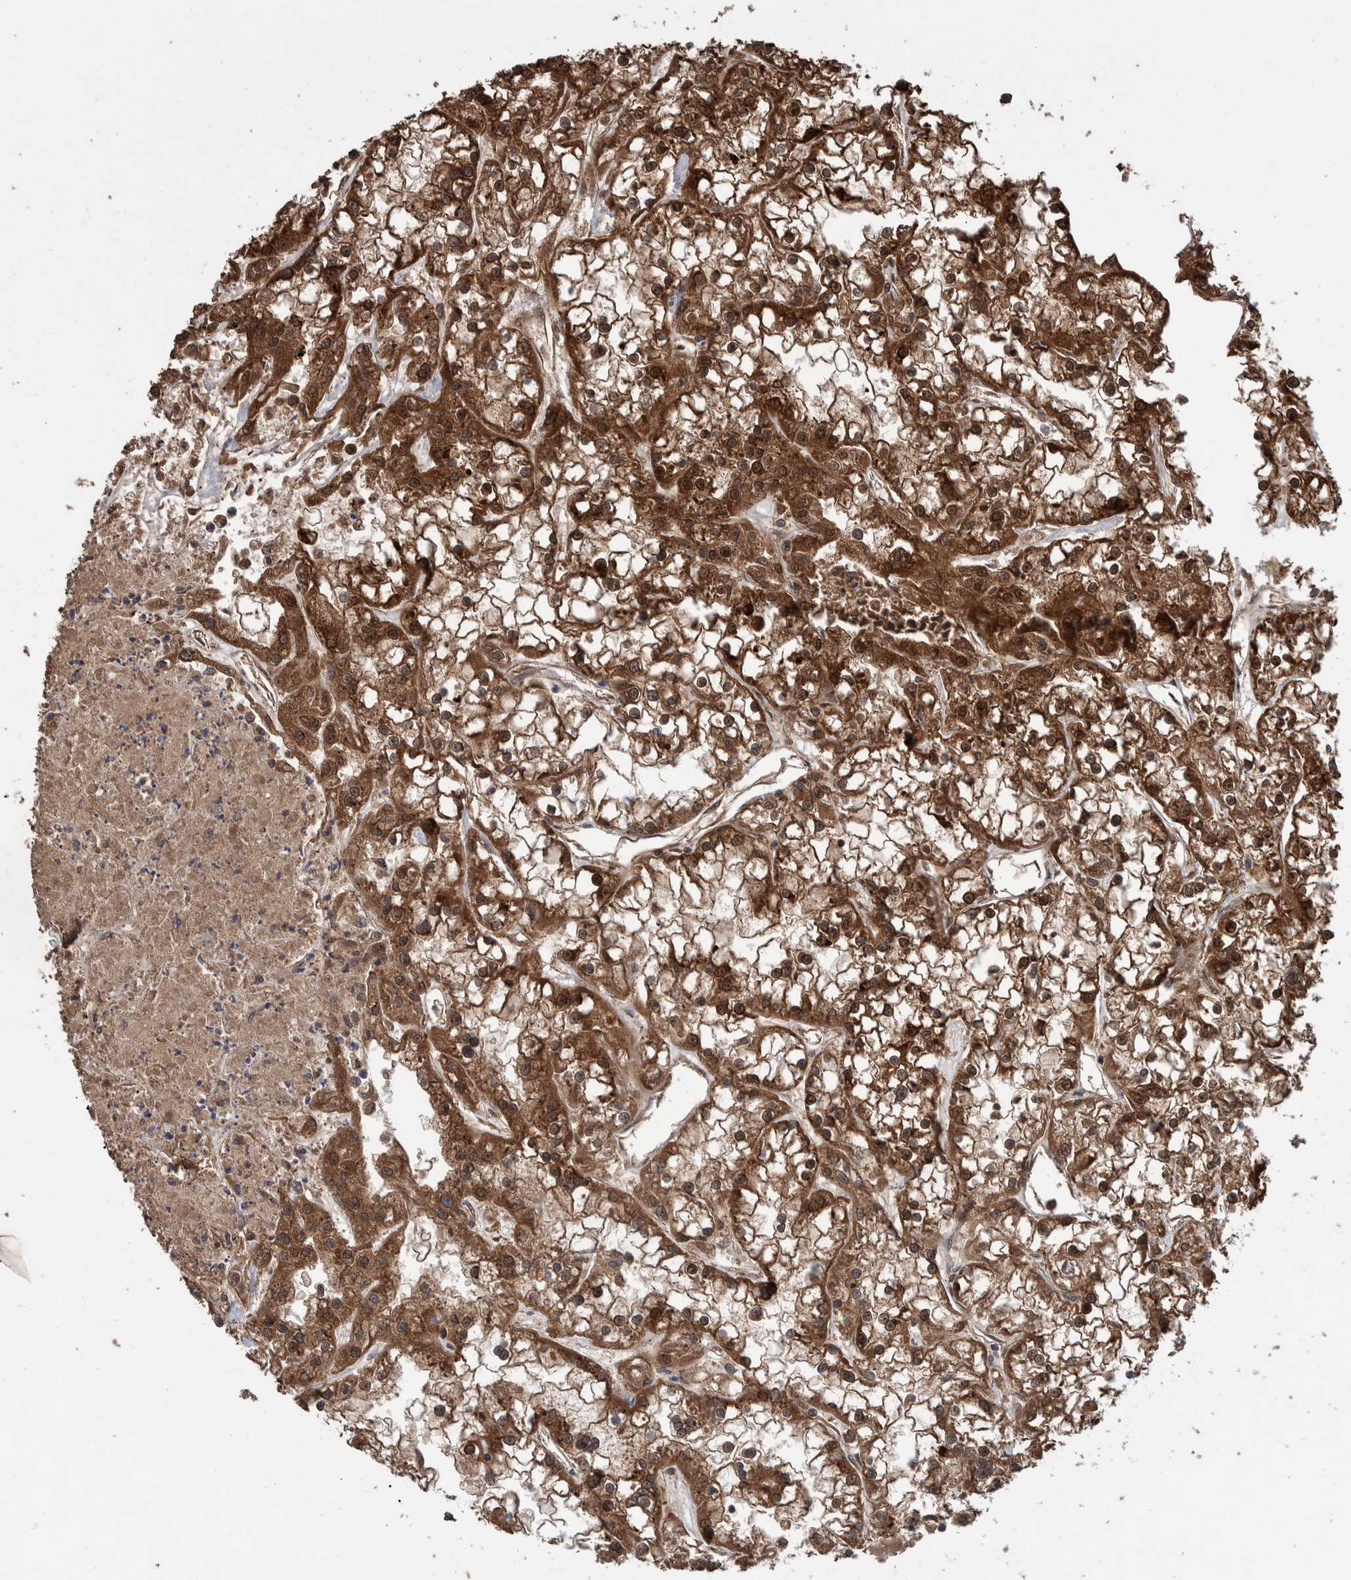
{"staining": {"intensity": "strong", "quantity": ">75%", "location": "cytoplasmic/membranous"}, "tissue": "renal cancer", "cell_type": "Tumor cells", "image_type": "cancer", "snomed": [{"axis": "morphology", "description": "Adenocarcinoma, NOS"}, {"axis": "topography", "description": "Kidney"}], "caption": "Immunohistochemistry (IHC) of renal cancer reveals high levels of strong cytoplasmic/membranous positivity in approximately >75% of tumor cells.", "gene": "VBP1", "patient": {"sex": "female", "age": 52}}